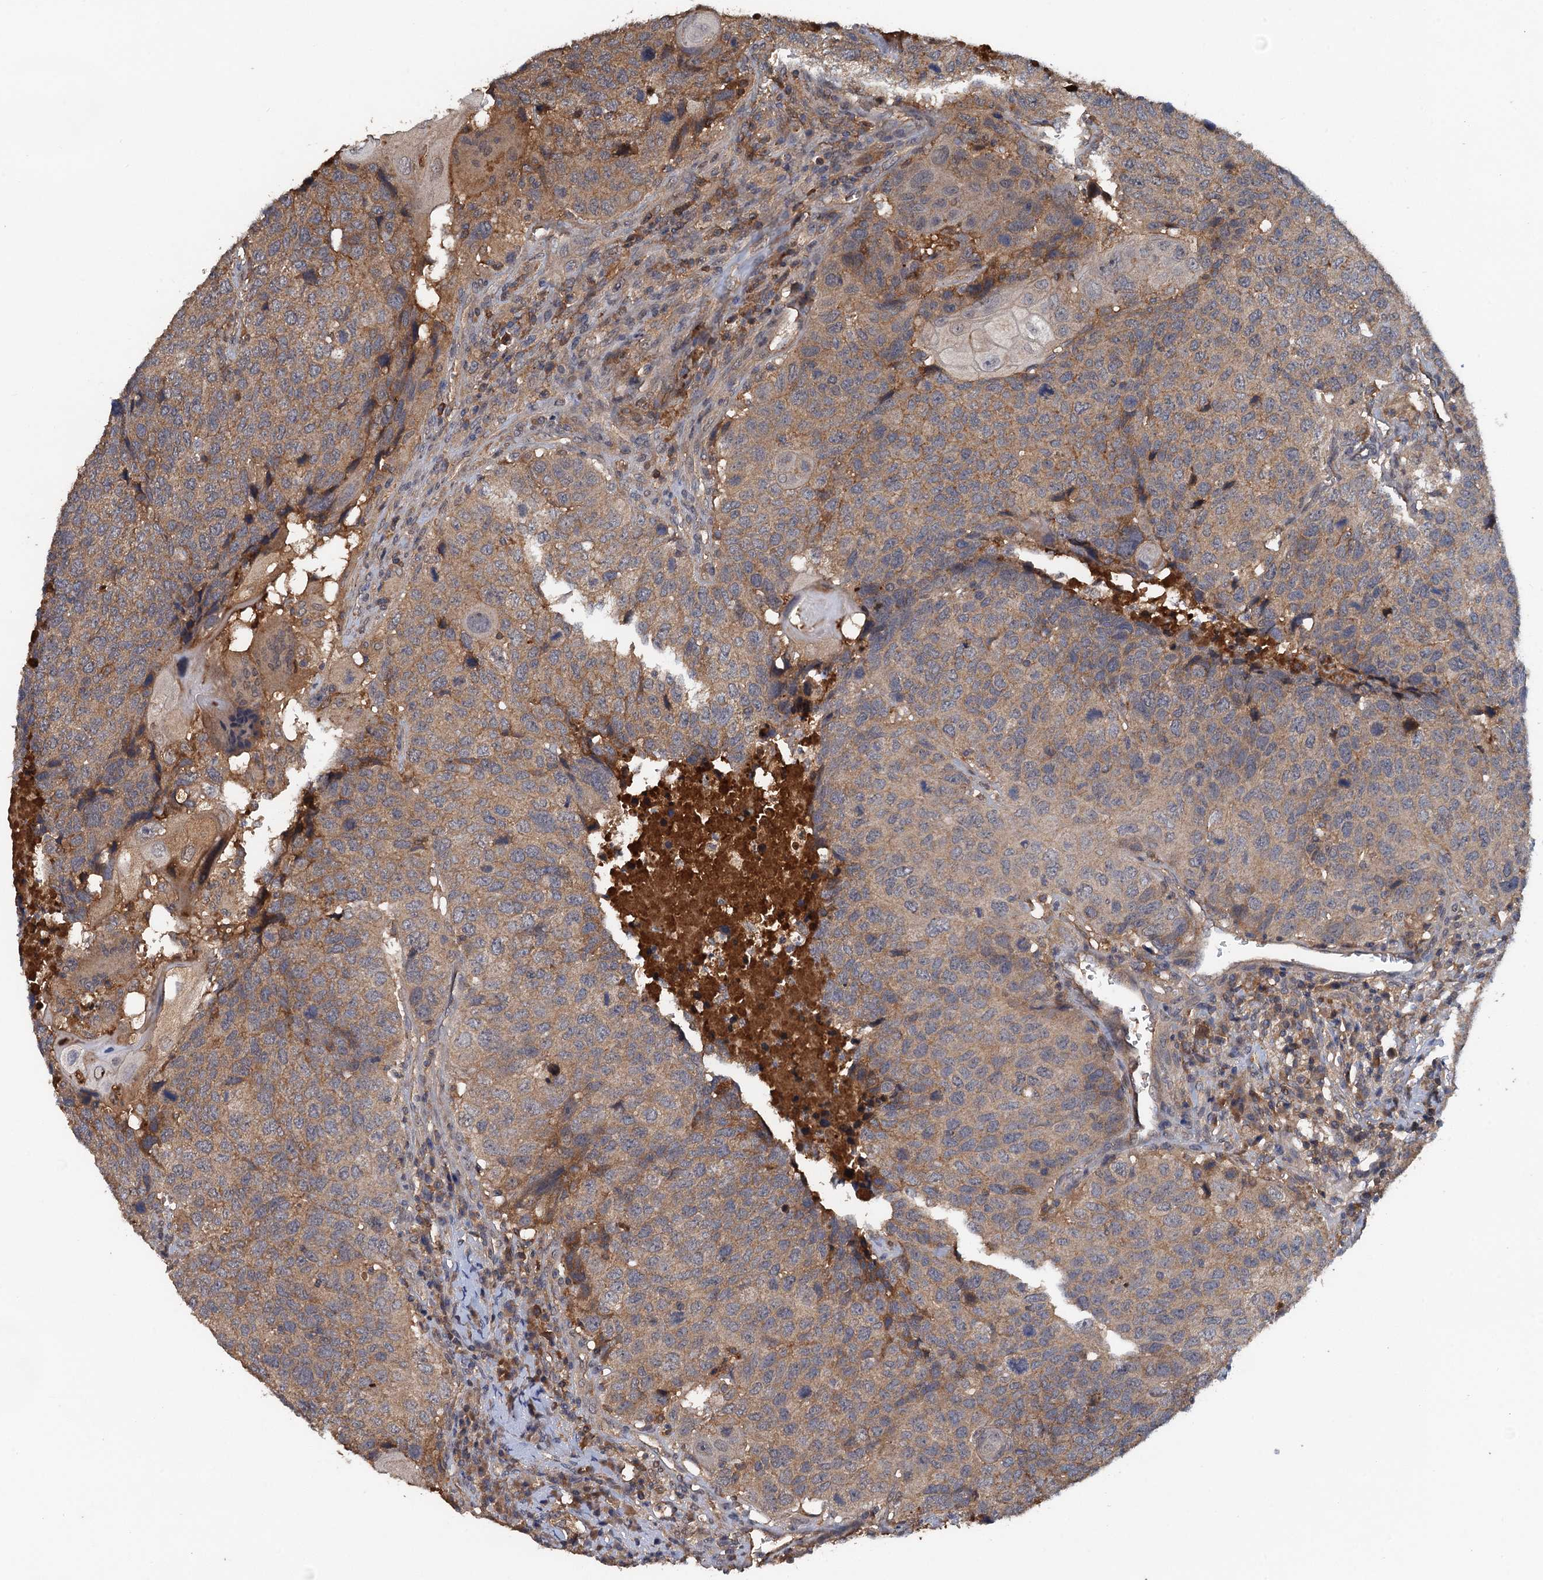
{"staining": {"intensity": "weak", "quantity": ">75%", "location": "cytoplasmic/membranous"}, "tissue": "head and neck cancer", "cell_type": "Tumor cells", "image_type": "cancer", "snomed": [{"axis": "morphology", "description": "Squamous cell carcinoma, NOS"}, {"axis": "topography", "description": "Head-Neck"}], "caption": "Protein expression analysis of human squamous cell carcinoma (head and neck) reveals weak cytoplasmic/membranous expression in about >75% of tumor cells. (brown staining indicates protein expression, while blue staining denotes nuclei).", "gene": "HAPLN3", "patient": {"sex": "male", "age": 66}}